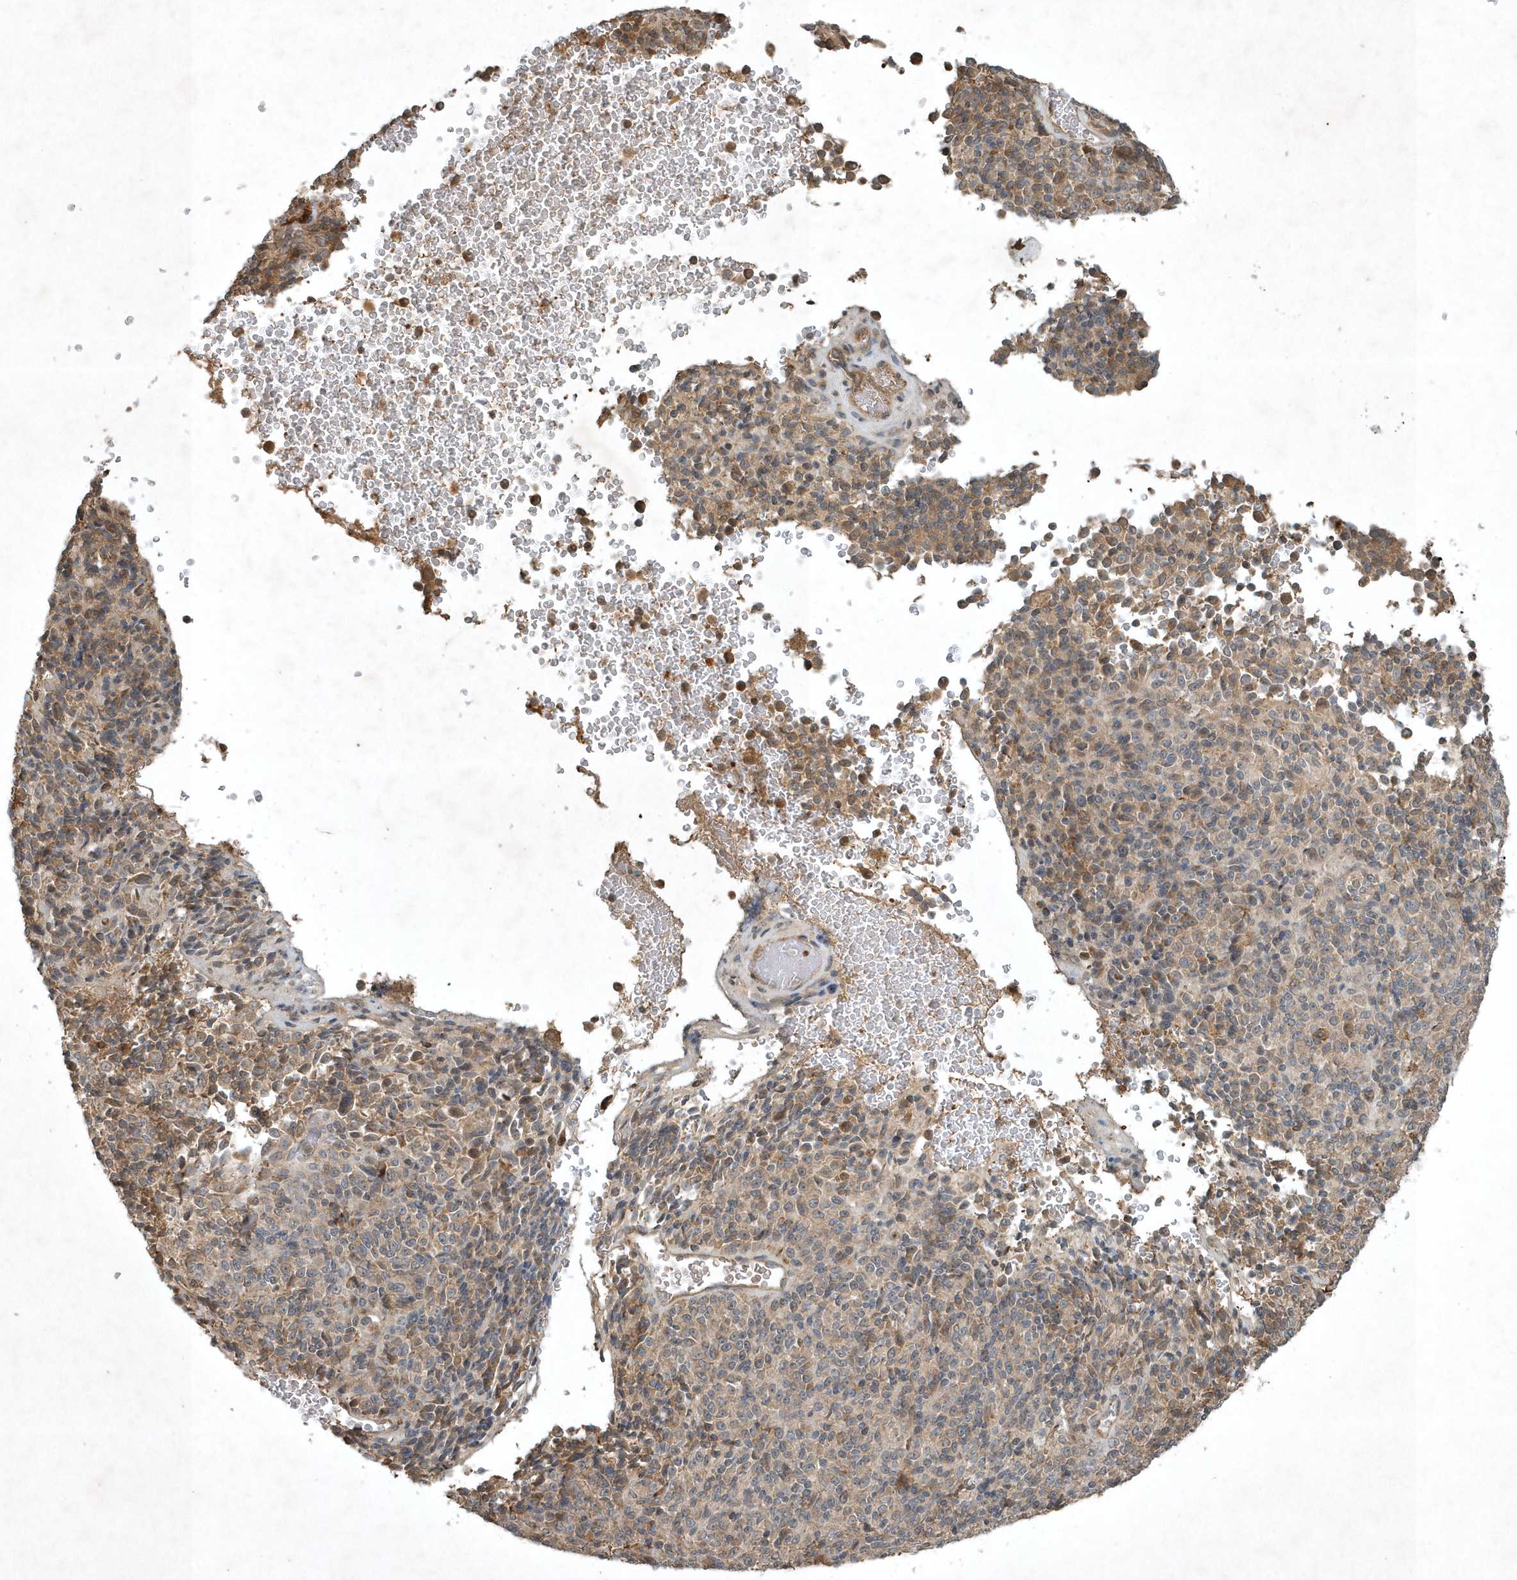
{"staining": {"intensity": "negative", "quantity": "none", "location": "none"}, "tissue": "melanoma", "cell_type": "Tumor cells", "image_type": "cancer", "snomed": [{"axis": "morphology", "description": "Malignant melanoma, Metastatic site"}, {"axis": "topography", "description": "Brain"}], "caption": "The immunohistochemistry (IHC) image has no significant positivity in tumor cells of malignant melanoma (metastatic site) tissue.", "gene": "TNFAIP6", "patient": {"sex": "female", "age": 56}}